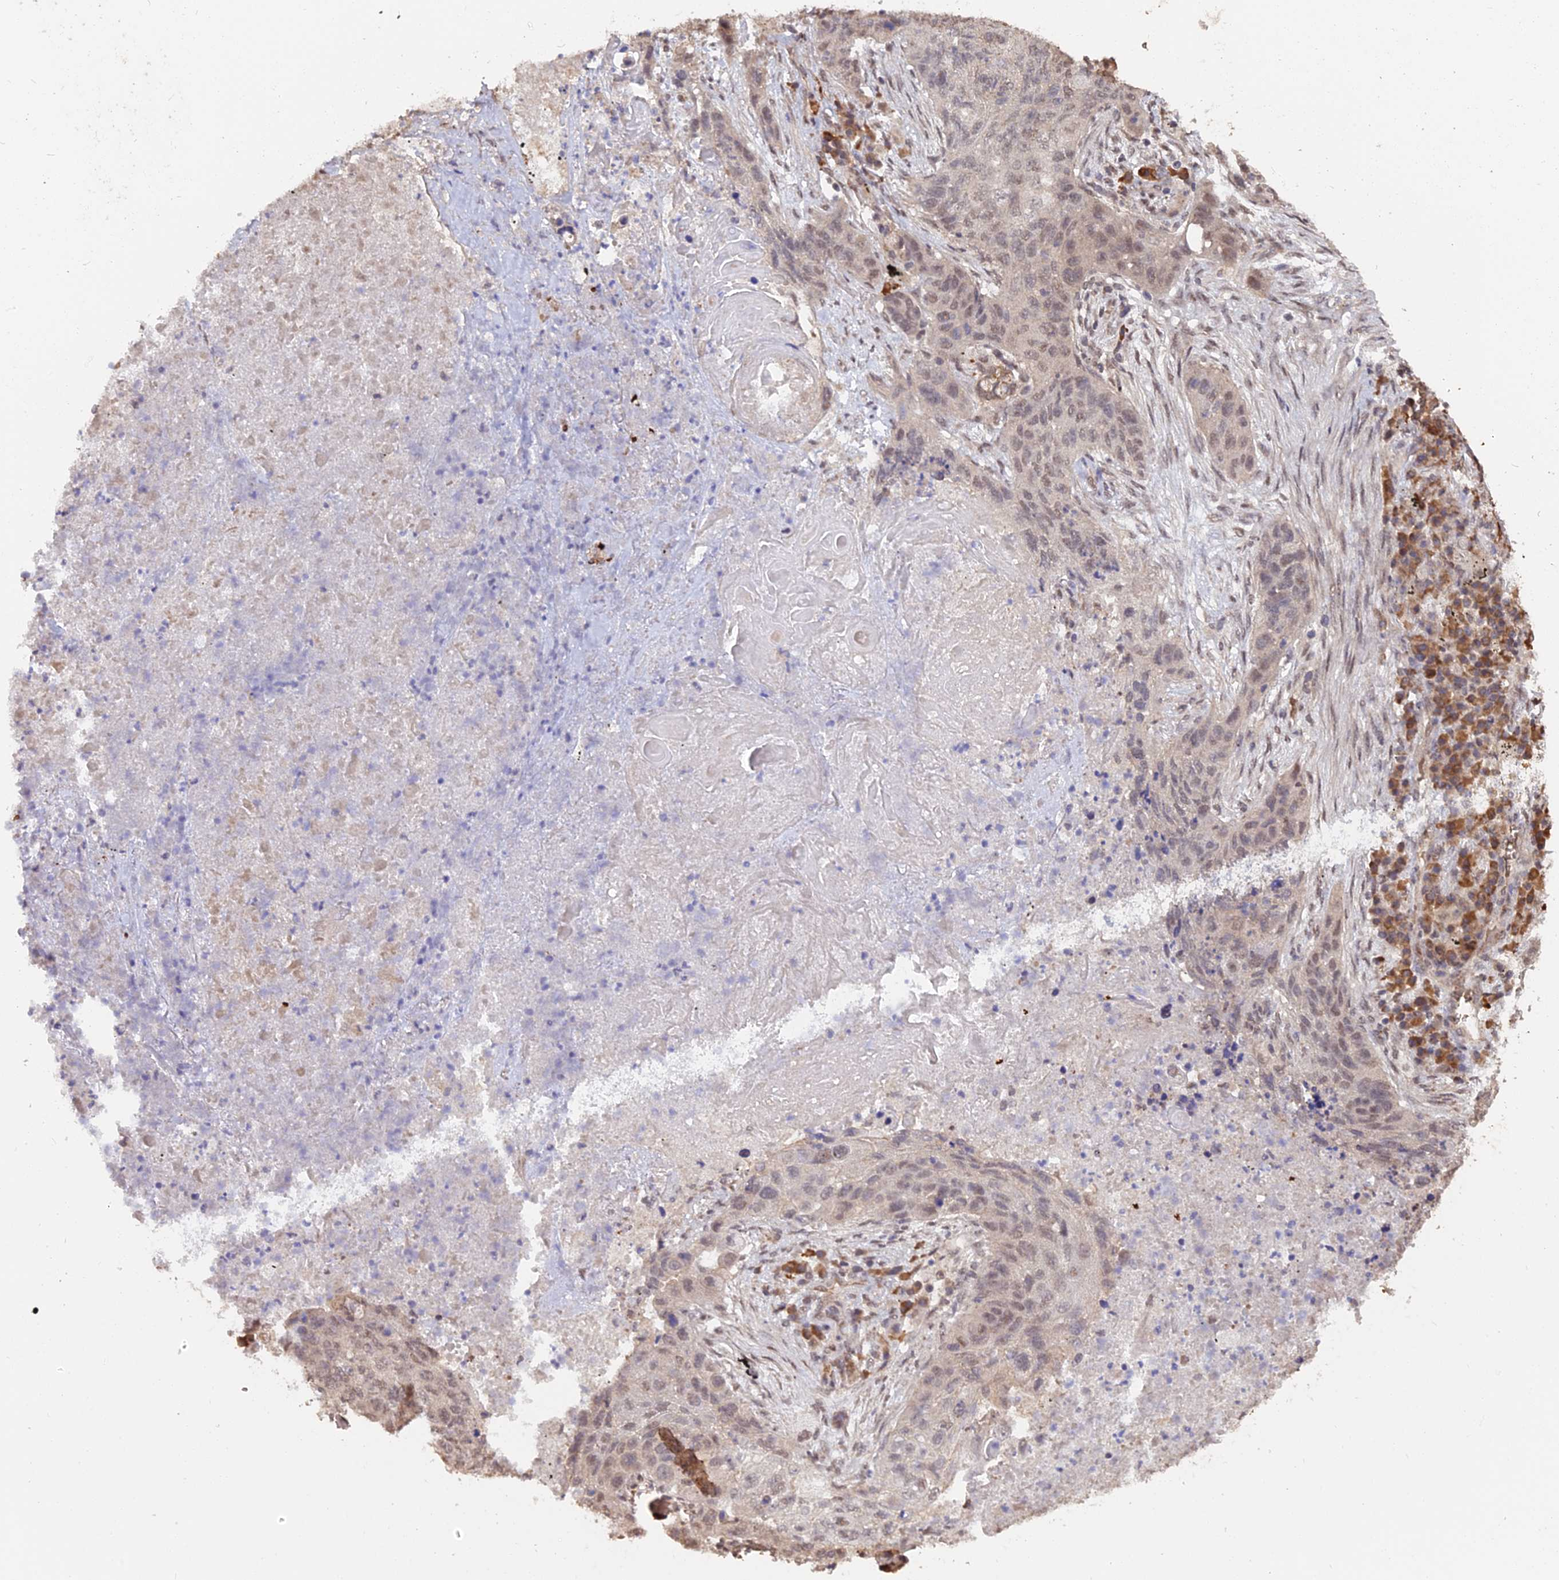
{"staining": {"intensity": "weak", "quantity": "25%-75%", "location": "nuclear"}, "tissue": "lung cancer", "cell_type": "Tumor cells", "image_type": "cancer", "snomed": [{"axis": "morphology", "description": "Squamous cell carcinoma, NOS"}, {"axis": "topography", "description": "Lung"}], "caption": "Protein analysis of lung cancer tissue reveals weak nuclear expression in approximately 25%-75% of tumor cells.", "gene": "ZDBF2", "patient": {"sex": "female", "age": 63}}